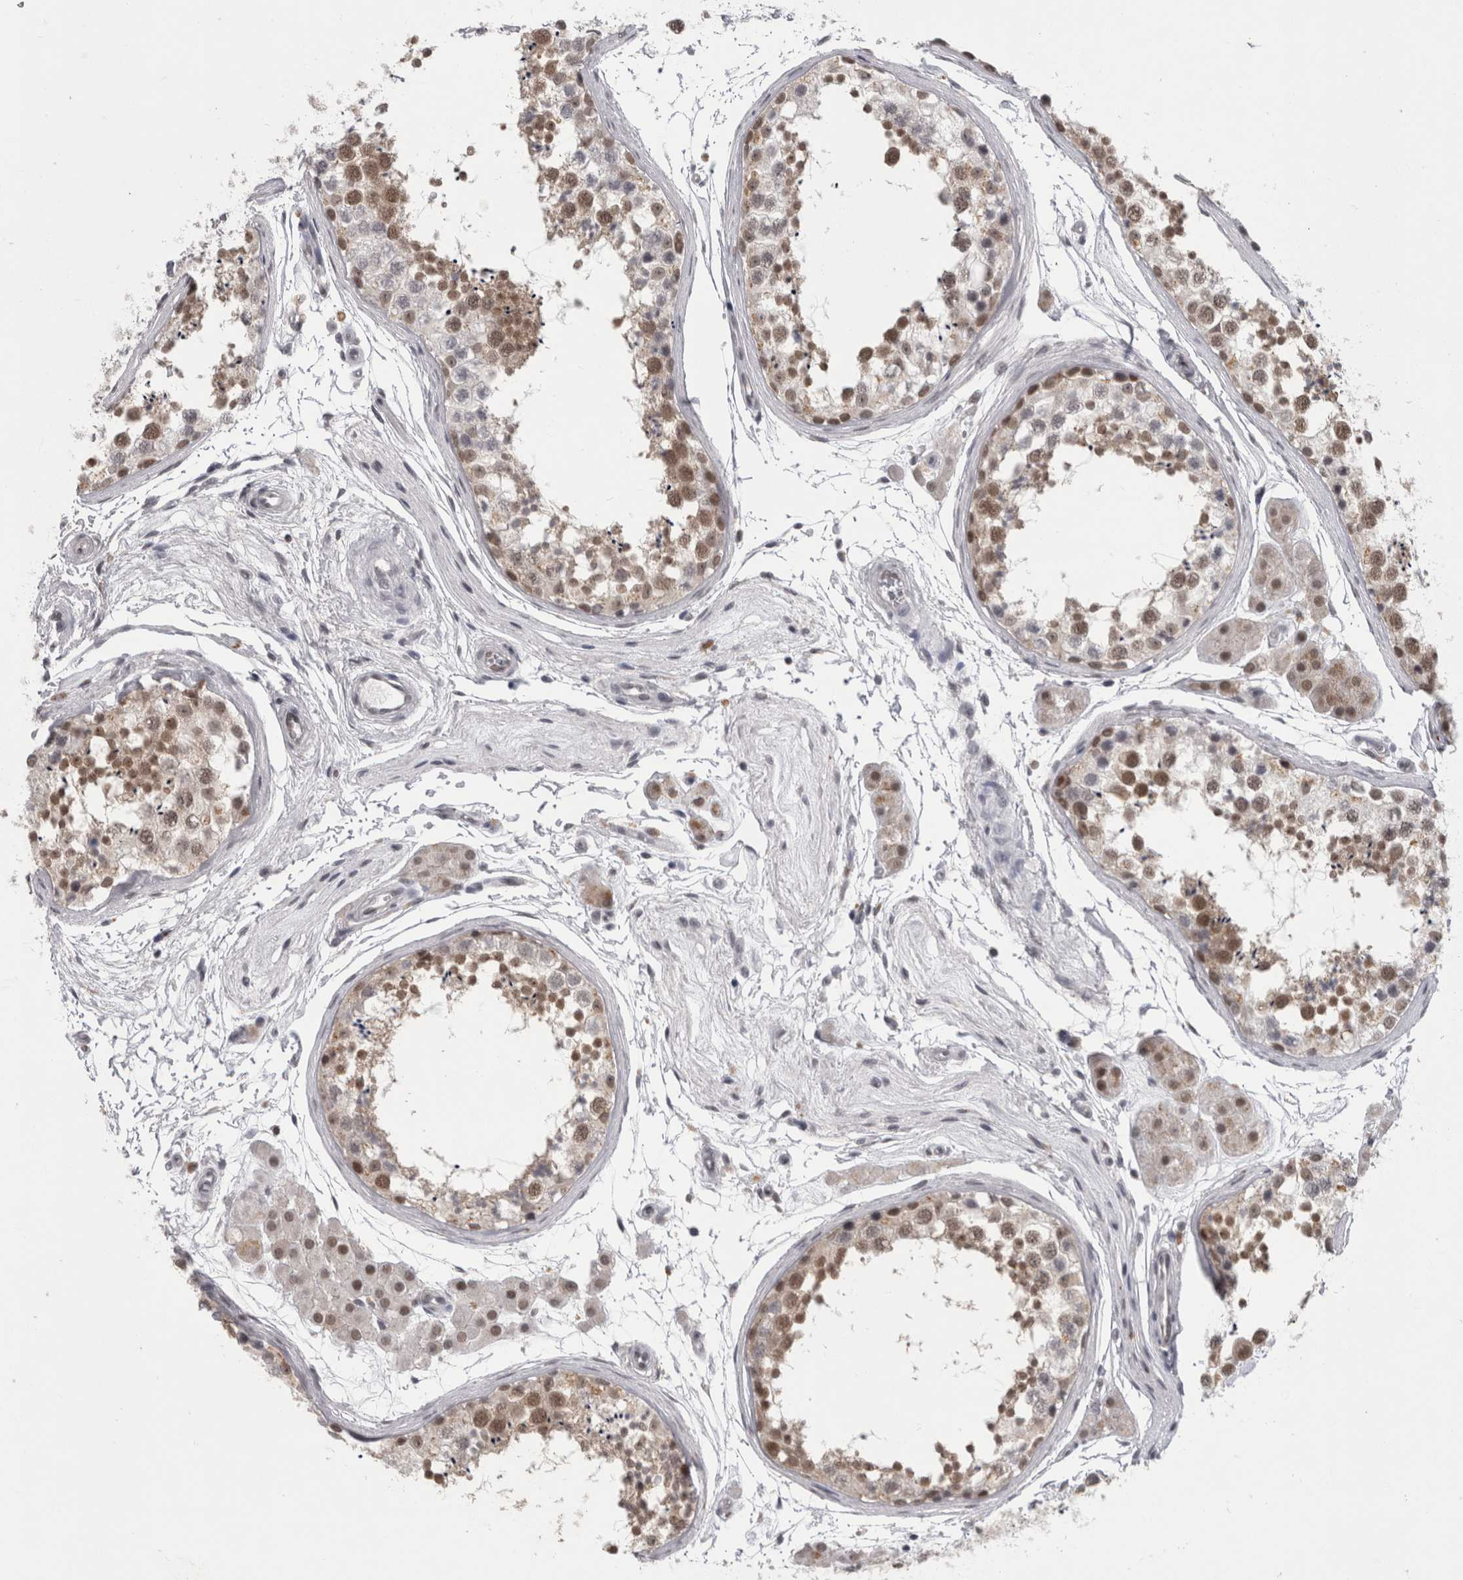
{"staining": {"intensity": "moderate", "quantity": "25%-75%", "location": "nuclear"}, "tissue": "testis", "cell_type": "Cells in seminiferous ducts", "image_type": "normal", "snomed": [{"axis": "morphology", "description": "Normal tissue, NOS"}, {"axis": "topography", "description": "Testis"}], "caption": "IHC (DAB) staining of normal human testis exhibits moderate nuclear protein positivity in about 25%-75% of cells in seminiferous ducts.", "gene": "PSMB2", "patient": {"sex": "male", "age": 56}}